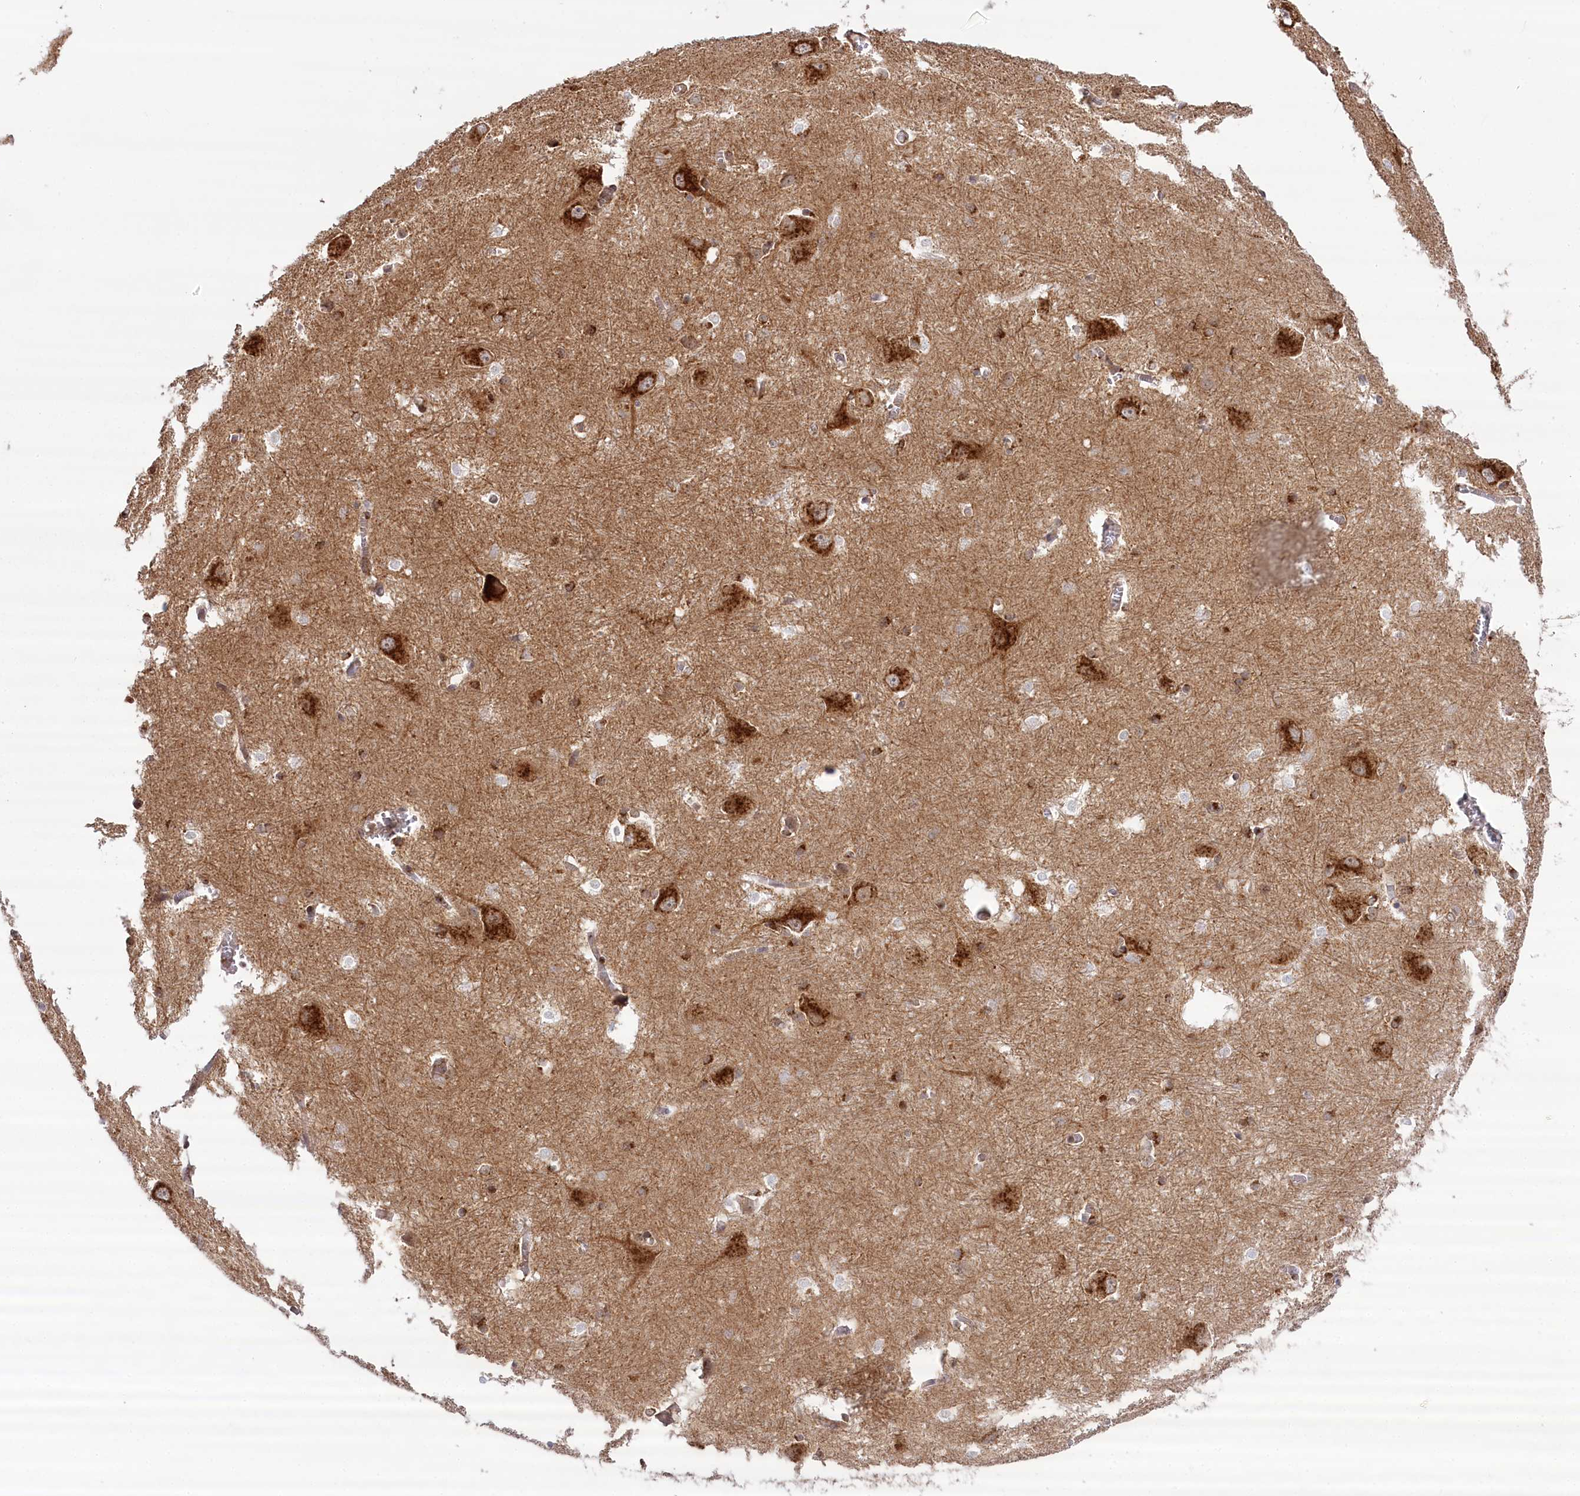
{"staining": {"intensity": "strong", "quantity": "25%-75%", "location": "cytoplasmic/membranous"}, "tissue": "caudate", "cell_type": "Glial cells", "image_type": "normal", "snomed": [{"axis": "morphology", "description": "Normal tissue, NOS"}, {"axis": "topography", "description": "Lateral ventricle wall"}], "caption": "An IHC micrograph of normal tissue is shown. Protein staining in brown shows strong cytoplasmic/membranous positivity in caudate within glial cells. (Brightfield microscopy of DAB IHC at high magnification).", "gene": "CCDC91", "patient": {"sex": "male", "age": 37}}